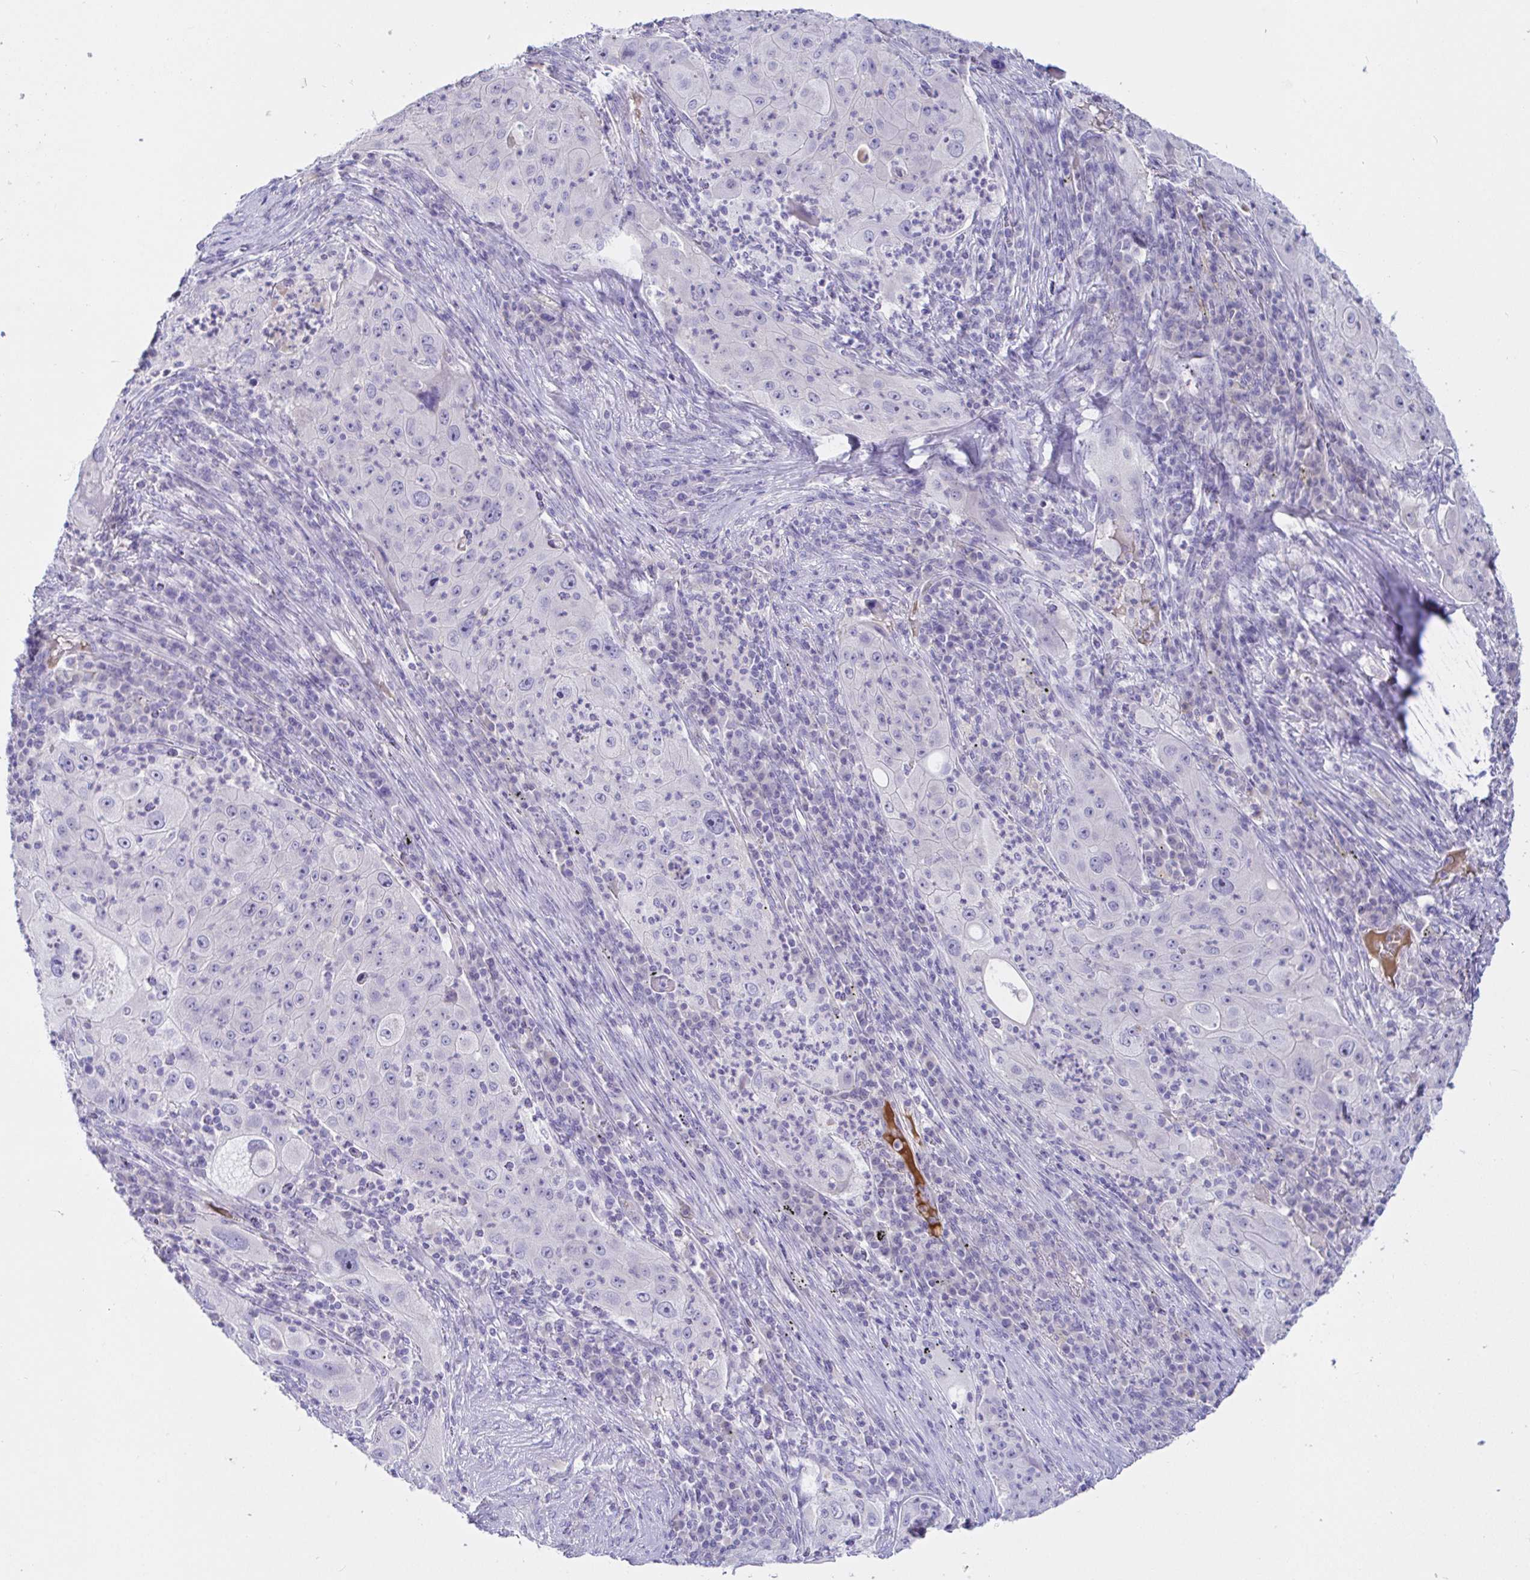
{"staining": {"intensity": "negative", "quantity": "none", "location": "none"}, "tissue": "lung cancer", "cell_type": "Tumor cells", "image_type": "cancer", "snomed": [{"axis": "morphology", "description": "Squamous cell carcinoma, NOS"}, {"axis": "topography", "description": "Lung"}], "caption": "This is a photomicrograph of immunohistochemistry staining of lung cancer (squamous cell carcinoma), which shows no positivity in tumor cells. The staining is performed using DAB (3,3'-diaminobenzidine) brown chromogen with nuclei counter-stained in using hematoxylin.", "gene": "SAA4", "patient": {"sex": "female", "age": 59}}